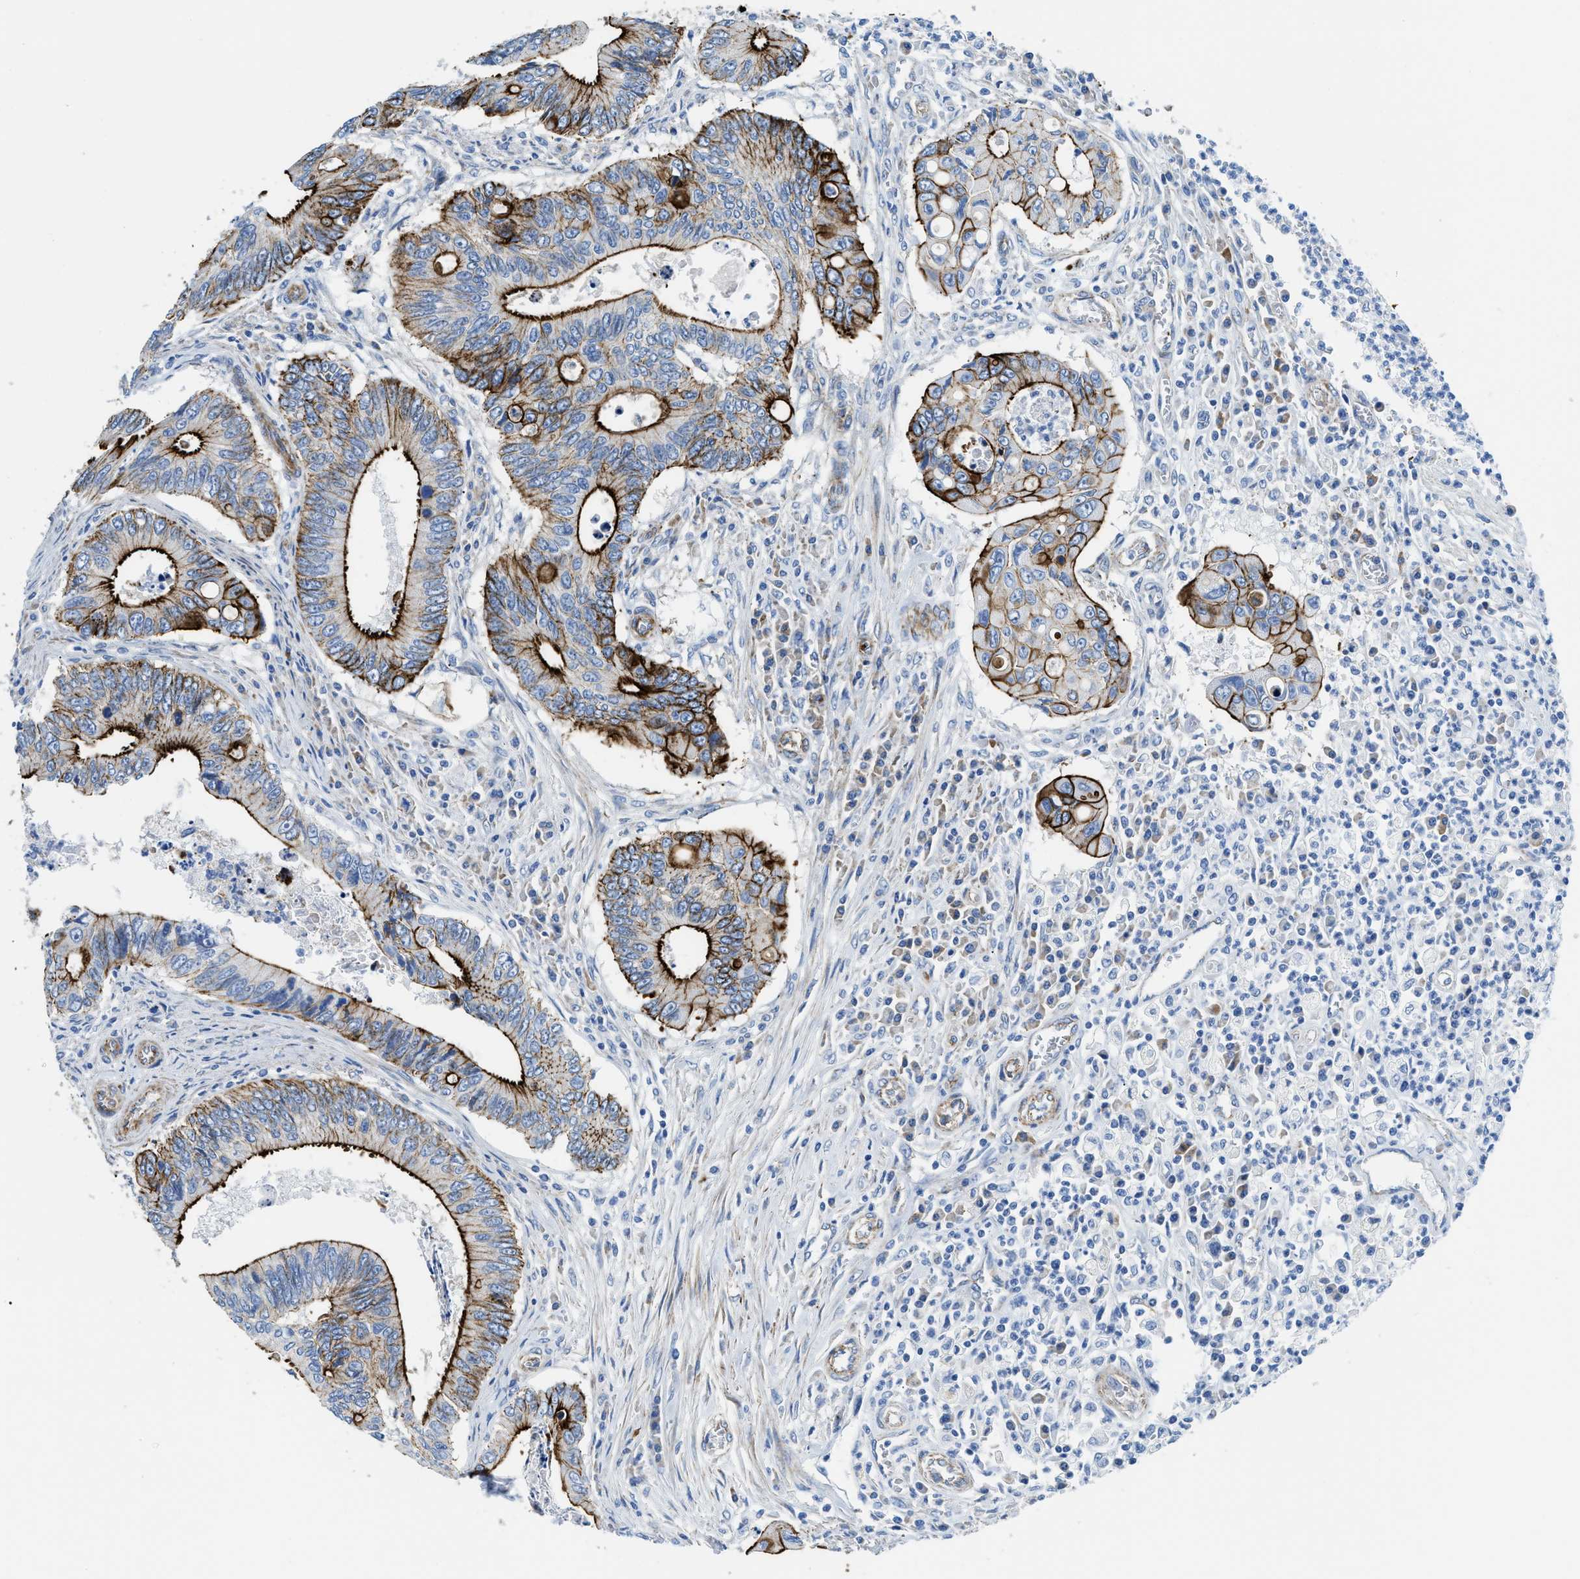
{"staining": {"intensity": "strong", "quantity": "25%-75%", "location": "cytoplasmic/membranous"}, "tissue": "colorectal cancer", "cell_type": "Tumor cells", "image_type": "cancer", "snomed": [{"axis": "morphology", "description": "Inflammation, NOS"}, {"axis": "morphology", "description": "Adenocarcinoma, NOS"}, {"axis": "topography", "description": "Colon"}], "caption": "Immunohistochemical staining of colorectal cancer displays strong cytoplasmic/membranous protein positivity in approximately 25%-75% of tumor cells.", "gene": "CUTA", "patient": {"sex": "male", "age": 72}}